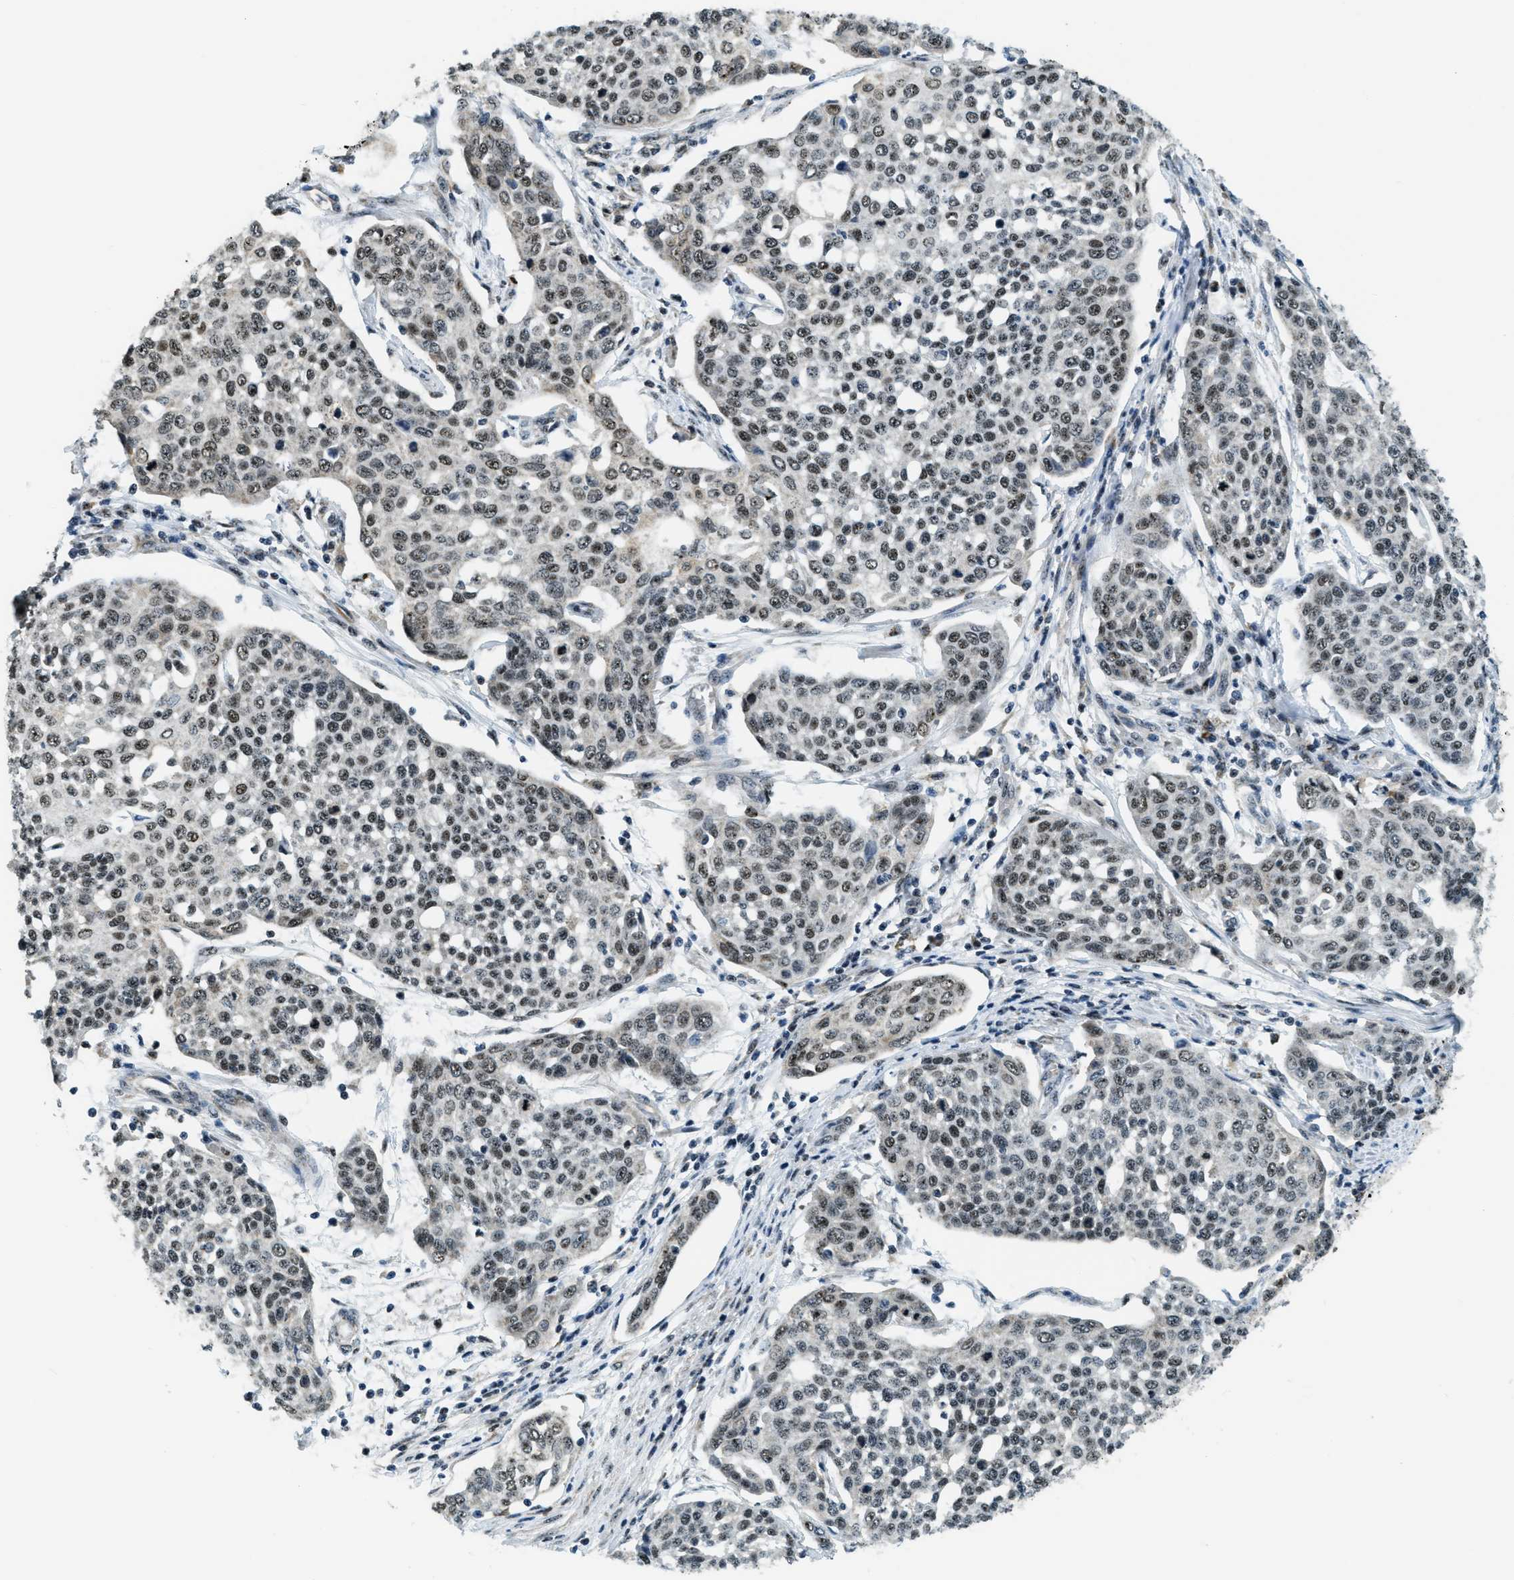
{"staining": {"intensity": "strong", "quantity": ">75%", "location": "cytoplasmic/membranous,nuclear"}, "tissue": "cervical cancer", "cell_type": "Tumor cells", "image_type": "cancer", "snomed": [{"axis": "morphology", "description": "Squamous cell carcinoma, NOS"}, {"axis": "topography", "description": "Cervix"}], "caption": "A brown stain labels strong cytoplasmic/membranous and nuclear positivity of a protein in human cervical squamous cell carcinoma tumor cells. The staining was performed using DAB to visualize the protein expression in brown, while the nuclei were stained in blue with hematoxylin (Magnification: 20x).", "gene": "SP100", "patient": {"sex": "female", "age": 34}}